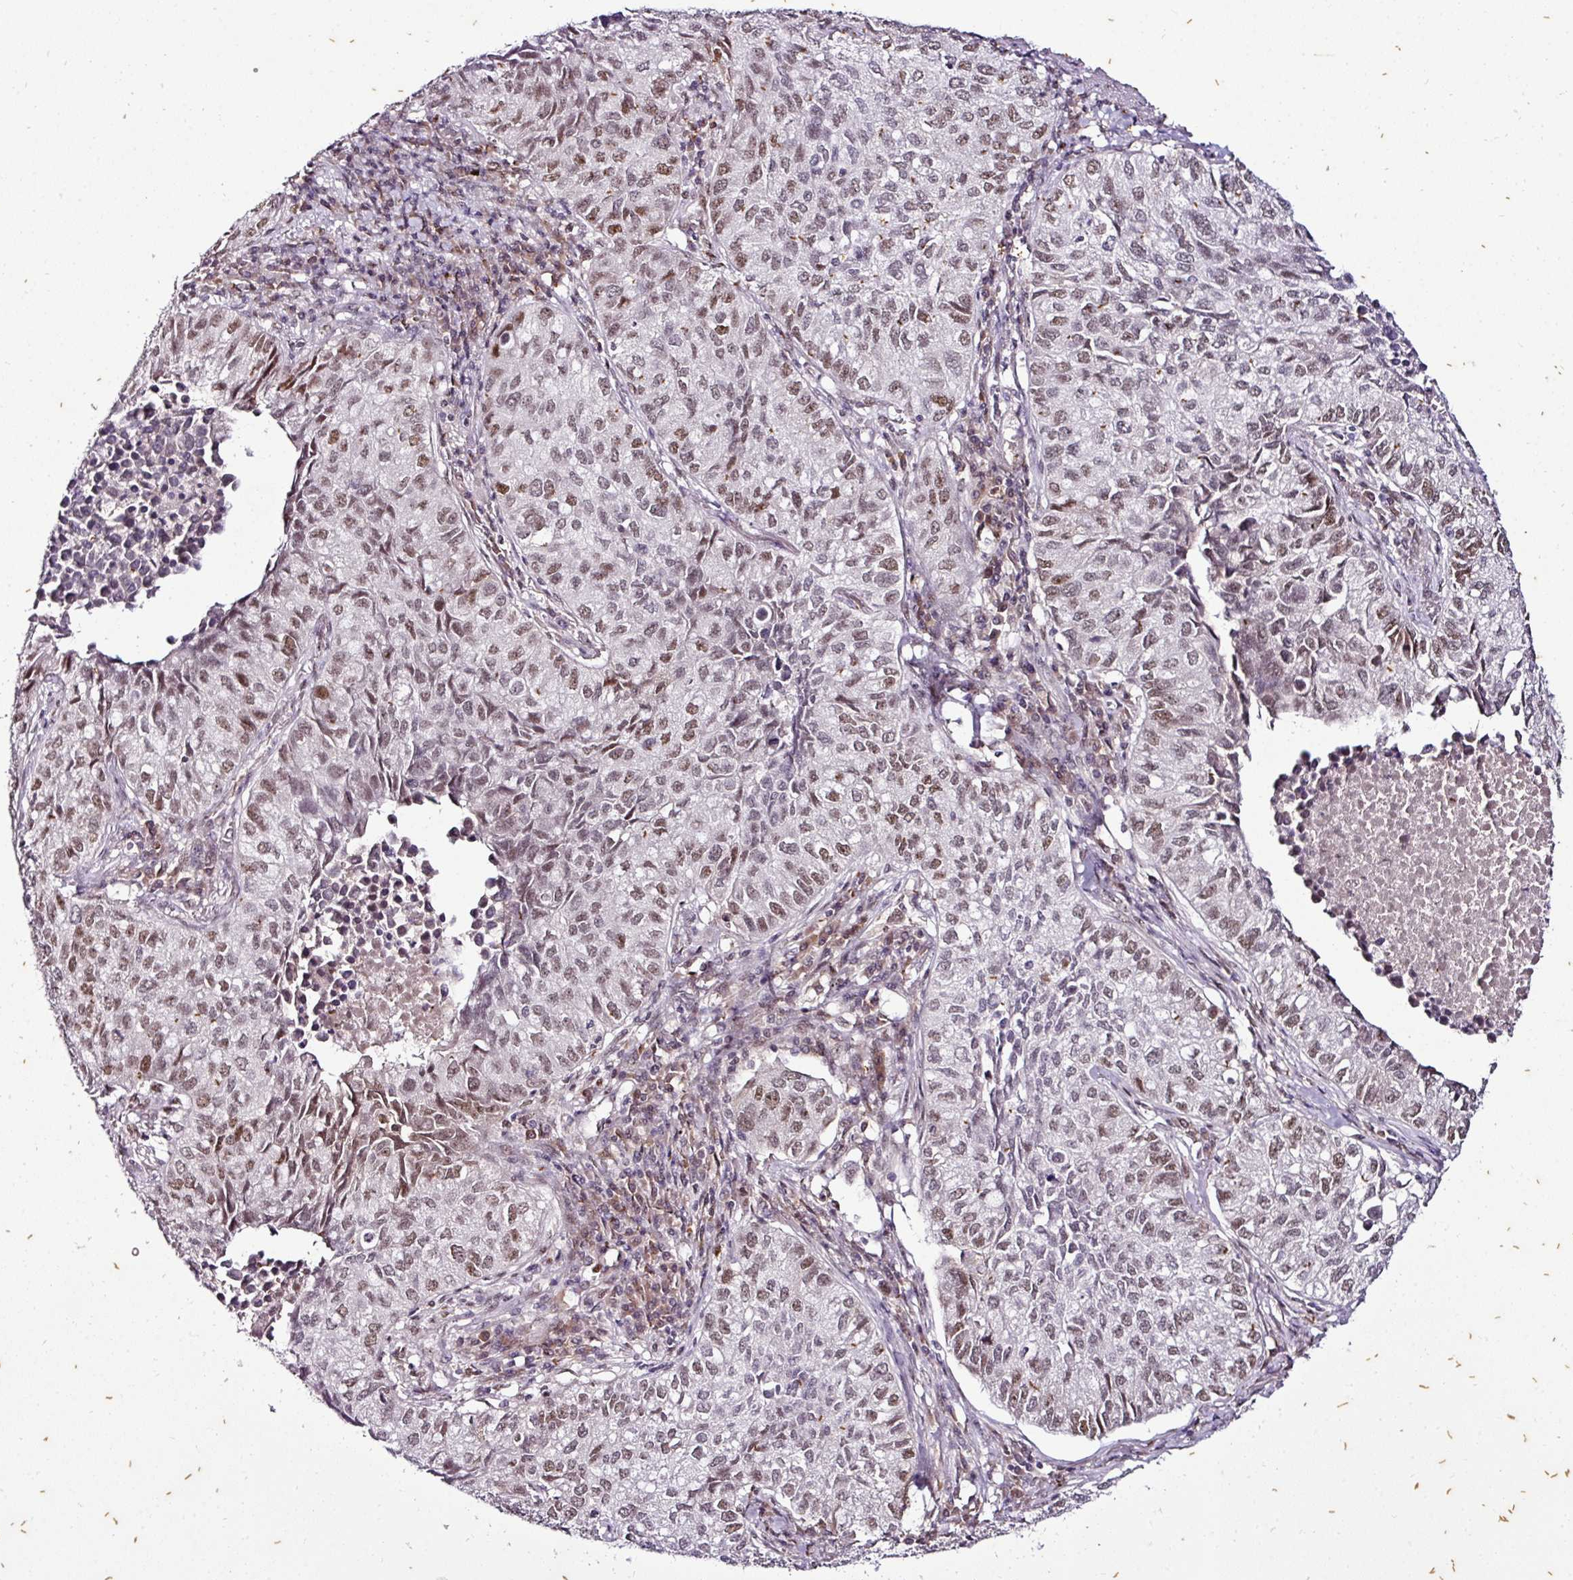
{"staining": {"intensity": "moderate", "quantity": ">75%", "location": "nuclear"}, "tissue": "lung cancer", "cell_type": "Tumor cells", "image_type": "cancer", "snomed": [{"axis": "morphology", "description": "Adenocarcinoma, NOS"}, {"axis": "topography", "description": "Lung"}], "caption": "High-magnification brightfield microscopy of lung cancer stained with DAB (3,3'-diaminobenzidine) (brown) and counterstained with hematoxylin (blue). tumor cells exhibit moderate nuclear expression is identified in approximately>75% of cells. The protein of interest is stained brown, and the nuclei are stained in blue (DAB (3,3'-diaminobenzidine) IHC with brightfield microscopy, high magnification).", "gene": "KLF16", "patient": {"sex": "female", "age": 50}}